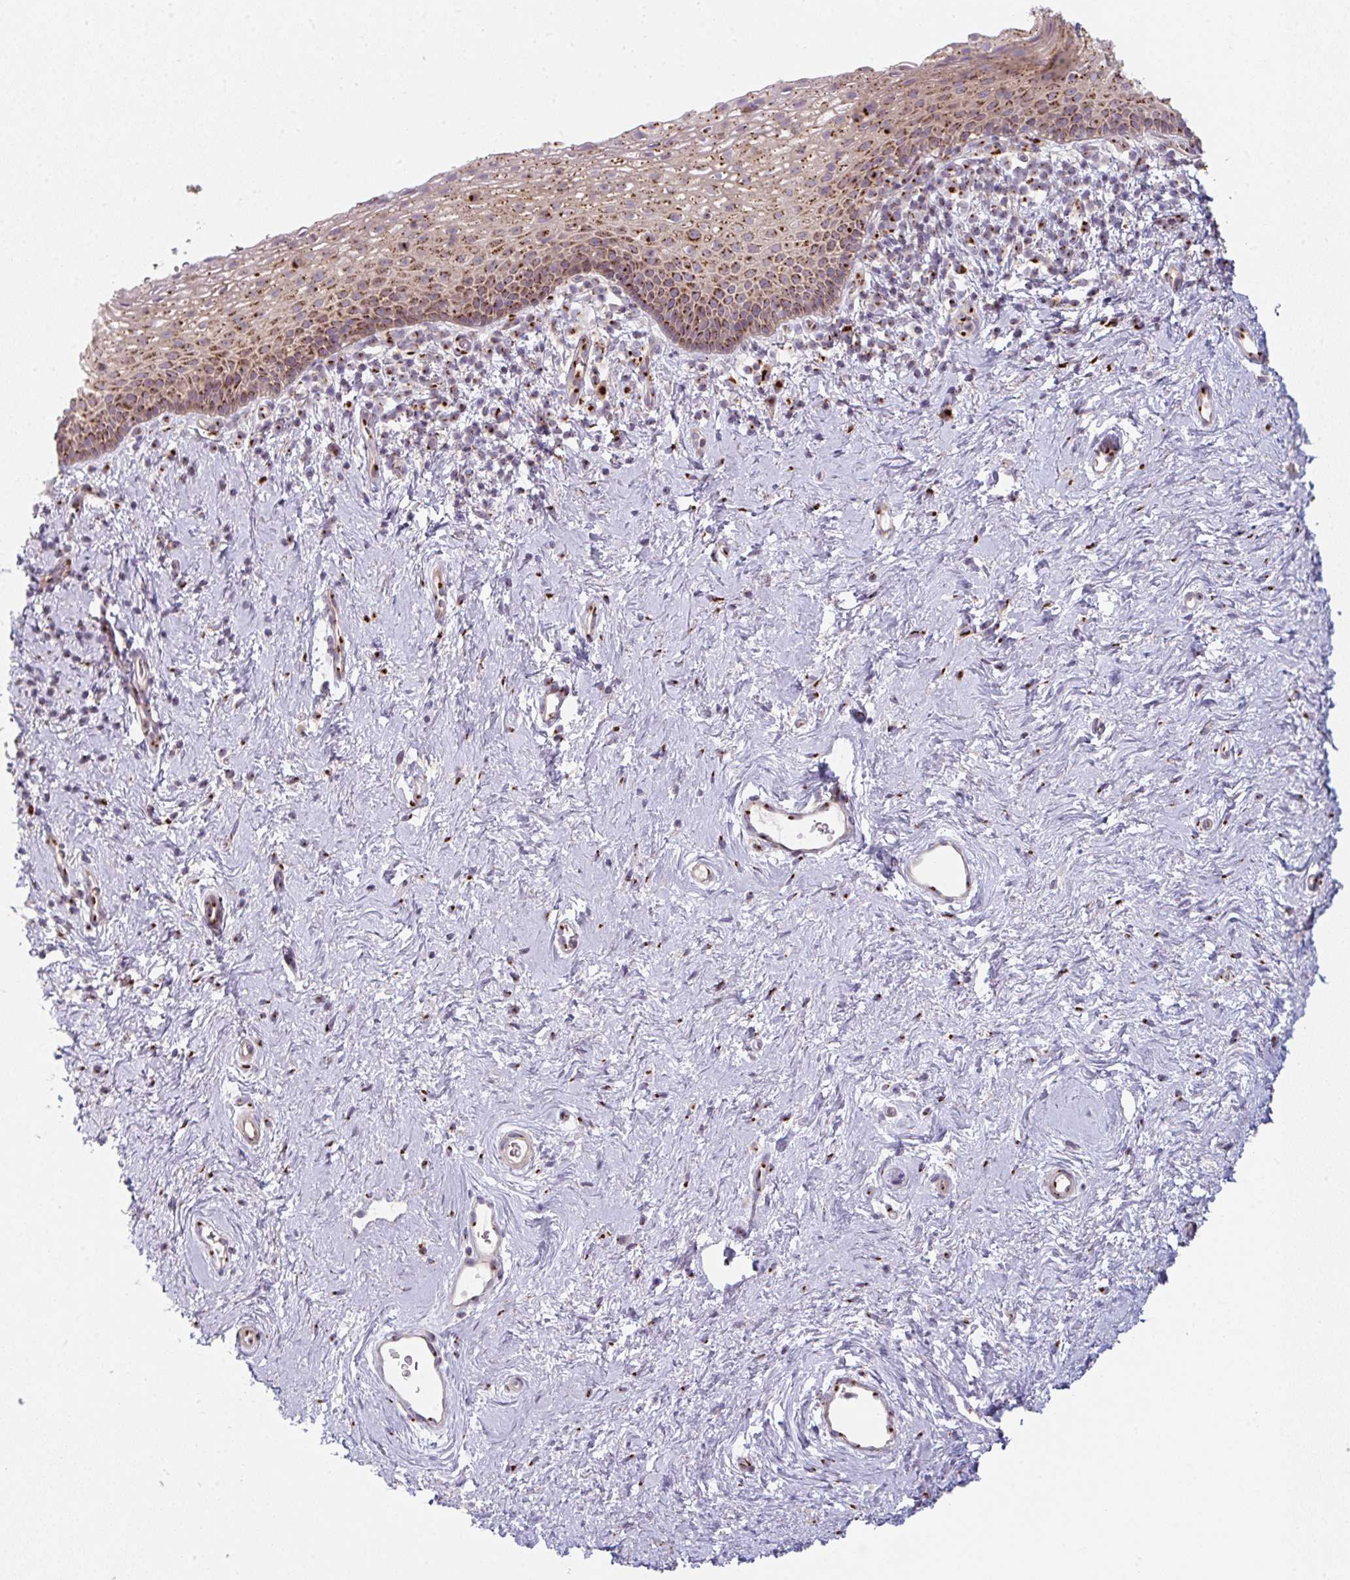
{"staining": {"intensity": "strong", "quantity": "25%-75%", "location": "cytoplasmic/membranous"}, "tissue": "vagina", "cell_type": "Squamous epithelial cells", "image_type": "normal", "snomed": [{"axis": "morphology", "description": "Normal tissue, NOS"}, {"axis": "topography", "description": "Vagina"}], "caption": "Immunohistochemistry (IHC) photomicrograph of unremarkable vagina stained for a protein (brown), which displays high levels of strong cytoplasmic/membranous staining in approximately 25%-75% of squamous epithelial cells.", "gene": "GVQW3", "patient": {"sex": "female", "age": 61}}